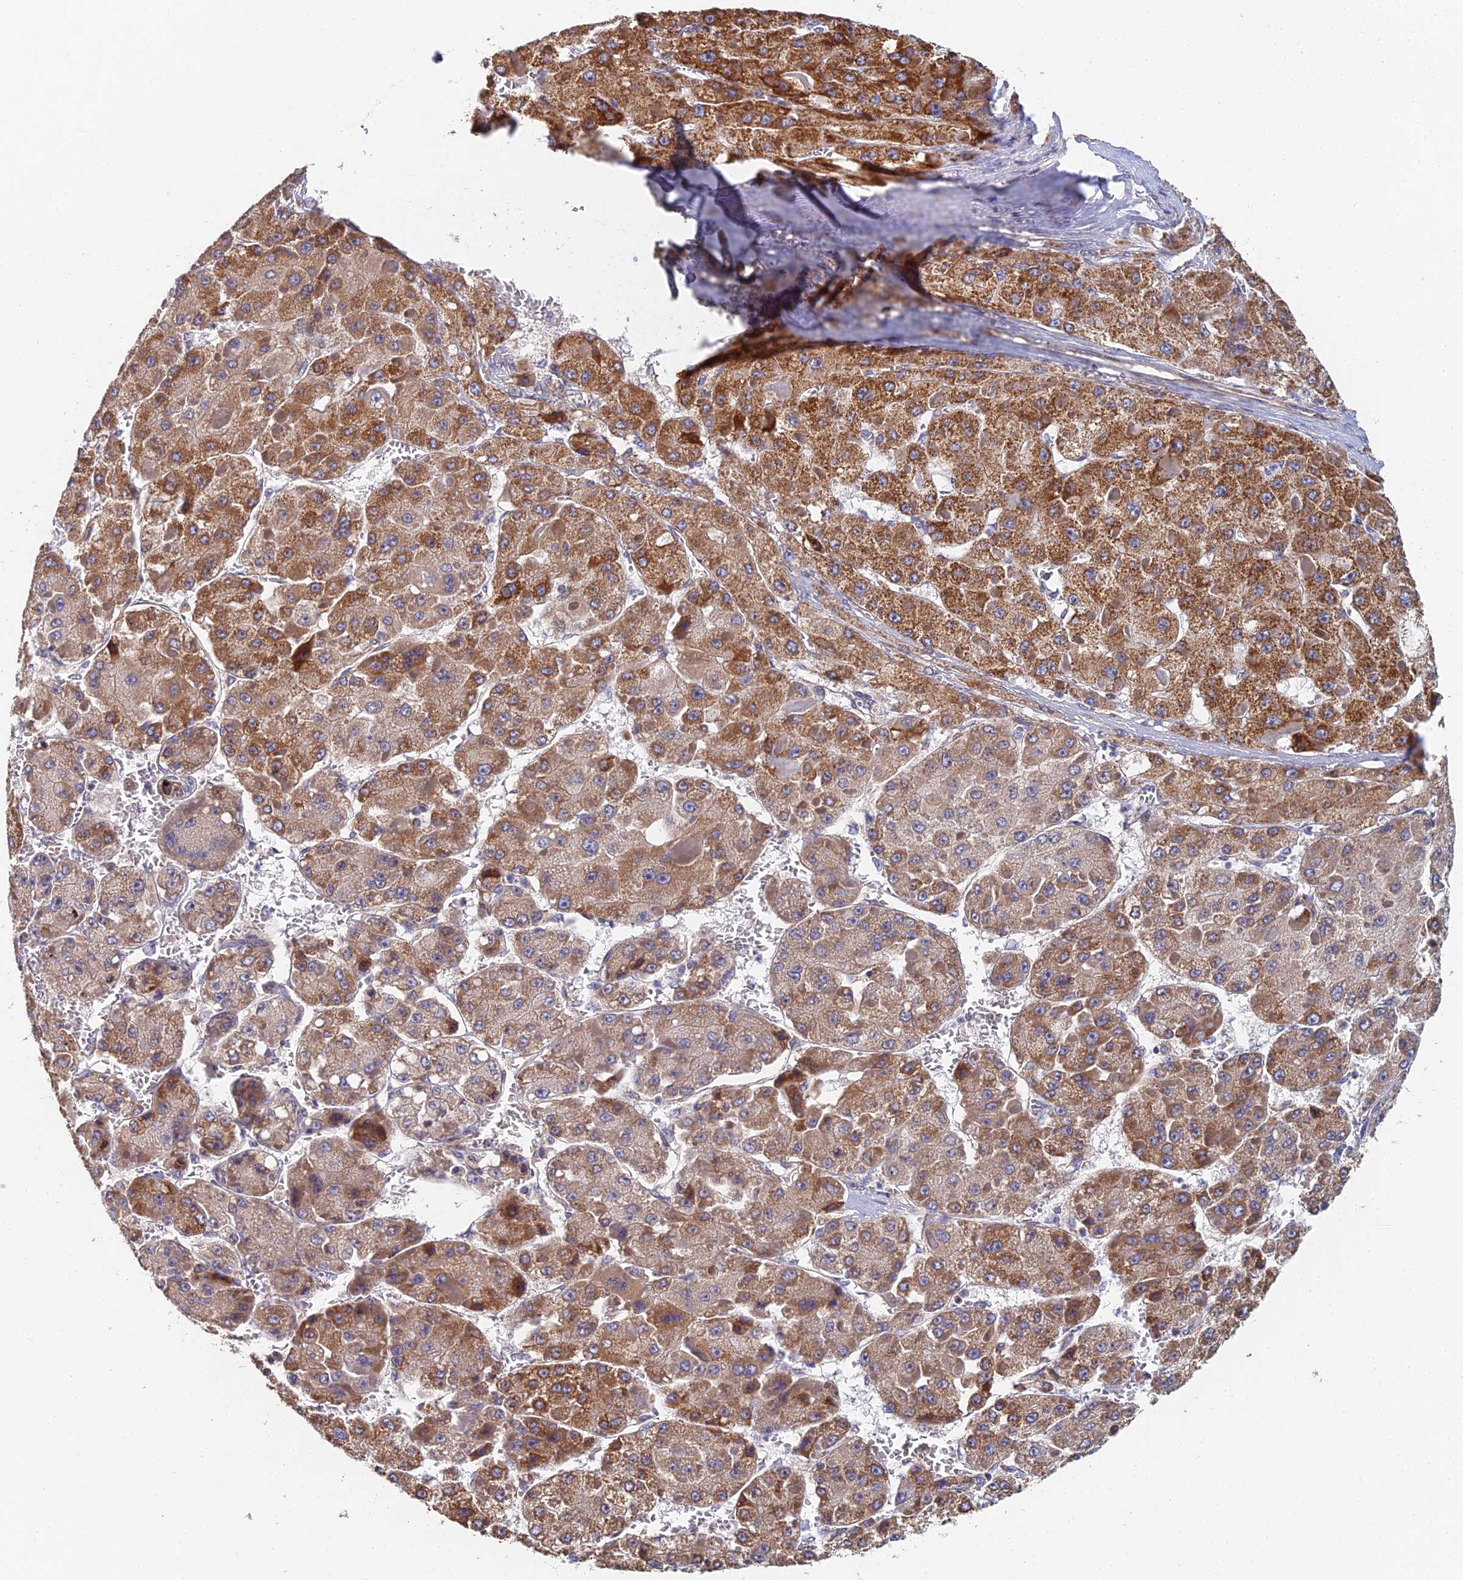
{"staining": {"intensity": "moderate", "quantity": ">75%", "location": "cytoplasmic/membranous"}, "tissue": "liver cancer", "cell_type": "Tumor cells", "image_type": "cancer", "snomed": [{"axis": "morphology", "description": "Carcinoma, Hepatocellular, NOS"}, {"axis": "topography", "description": "Liver"}], "caption": "Immunohistochemistry micrograph of neoplastic tissue: hepatocellular carcinoma (liver) stained using immunohistochemistry displays medium levels of moderate protein expression localized specifically in the cytoplasmic/membranous of tumor cells, appearing as a cytoplasmic/membranous brown color.", "gene": "ECSIT", "patient": {"sex": "female", "age": 73}}